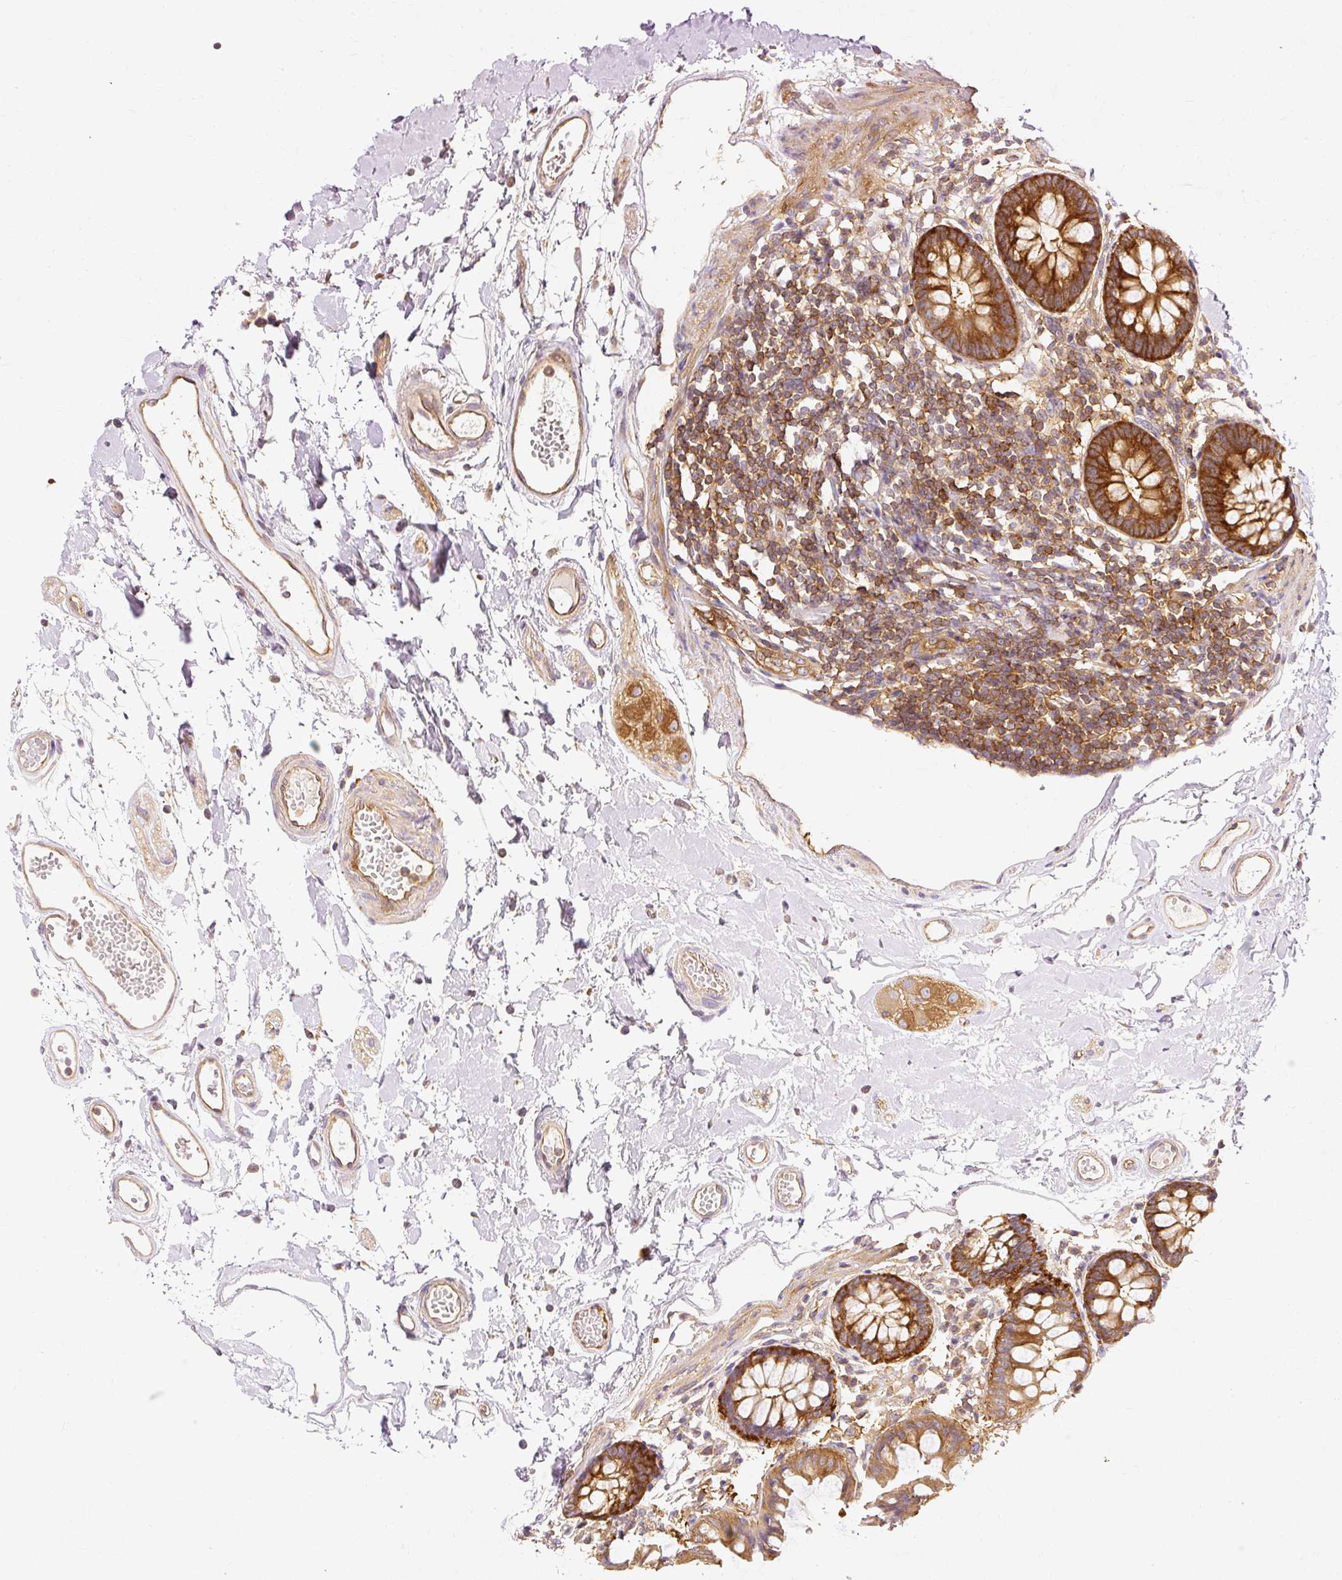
{"staining": {"intensity": "moderate", "quantity": ">75%", "location": "cytoplasmic/membranous"}, "tissue": "colon", "cell_type": "Endothelial cells", "image_type": "normal", "snomed": [{"axis": "morphology", "description": "Normal tissue, NOS"}, {"axis": "topography", "description": "Colon"}], "caption": "Benign colon reveals moderate cytoplasmic/membranous positivity in about >75% of endothelial cells, visualized by immunohistochemistry. (DAB IHC with brightfield microscopy, high magnification).", "gene": "ARMH3", "patient": {"sex": "female", "age": 84}}